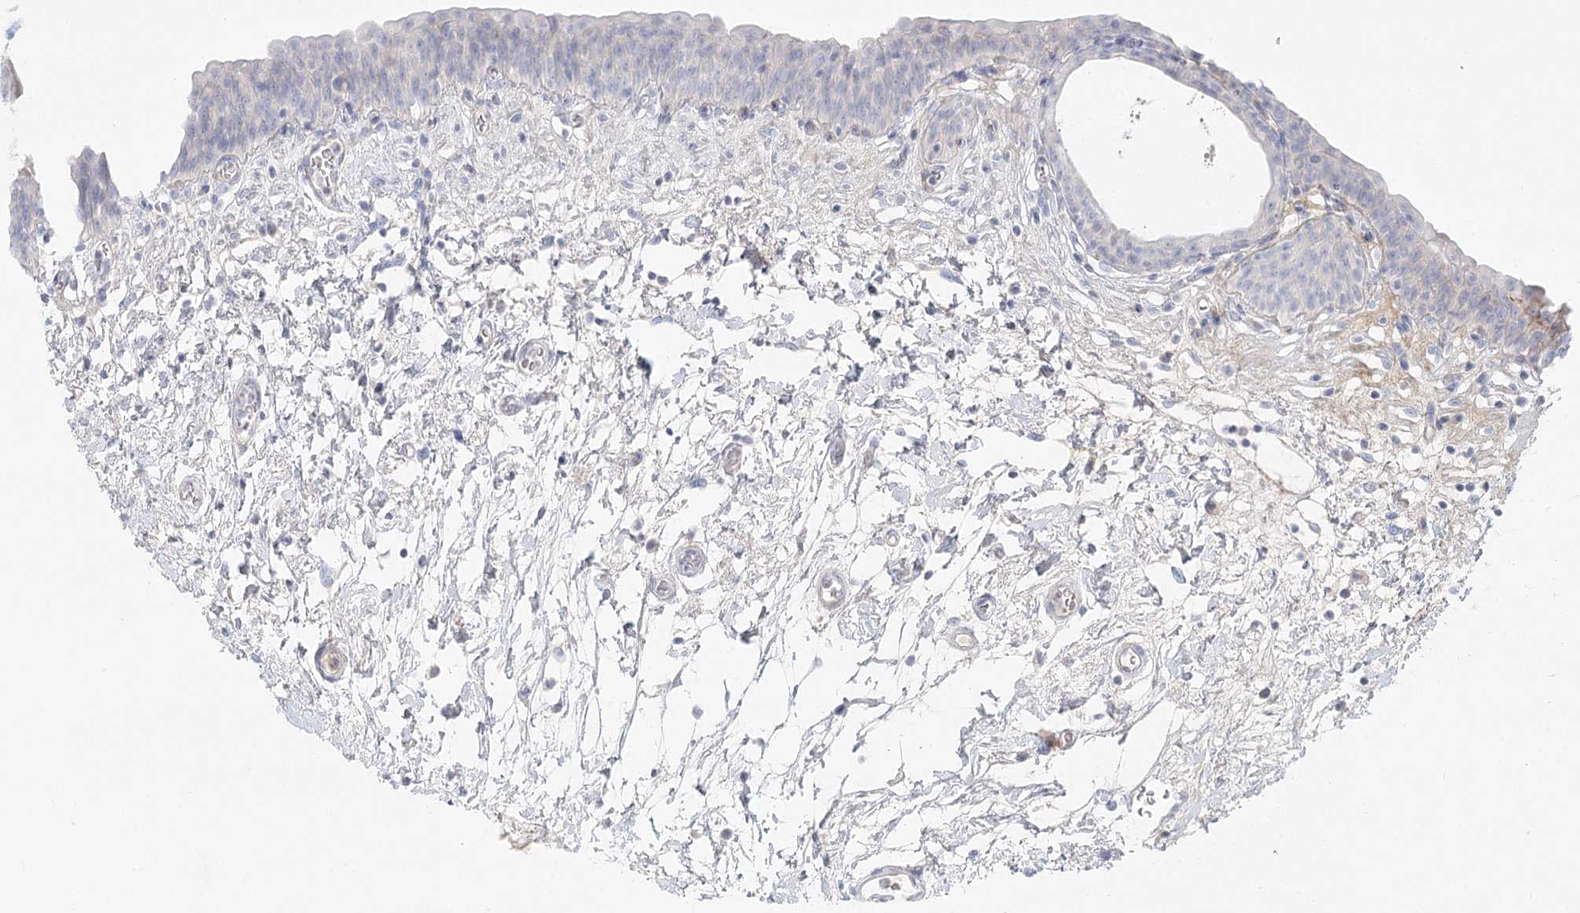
{"staining": {"intensity": "negative", "quantity": "none", "location": "none"}, "tissue": "urinary bladder", "cell_type": "Urothelial cells", "image_type": "normal", "snomed": [{"axis": "morphology", "description": "Normal tissue, NOS"}, {"axis": "topography", "description": "Urinary bladder"}], "caption": "Immunohistochemistry (IHC) photomicrograph of benign urinary bladder: urinary bladder stained with DAB reveals no significant protein staining in urothelial cells.", "gene": "DMGDH", "patient": {"sex": "male", "age": 83}}